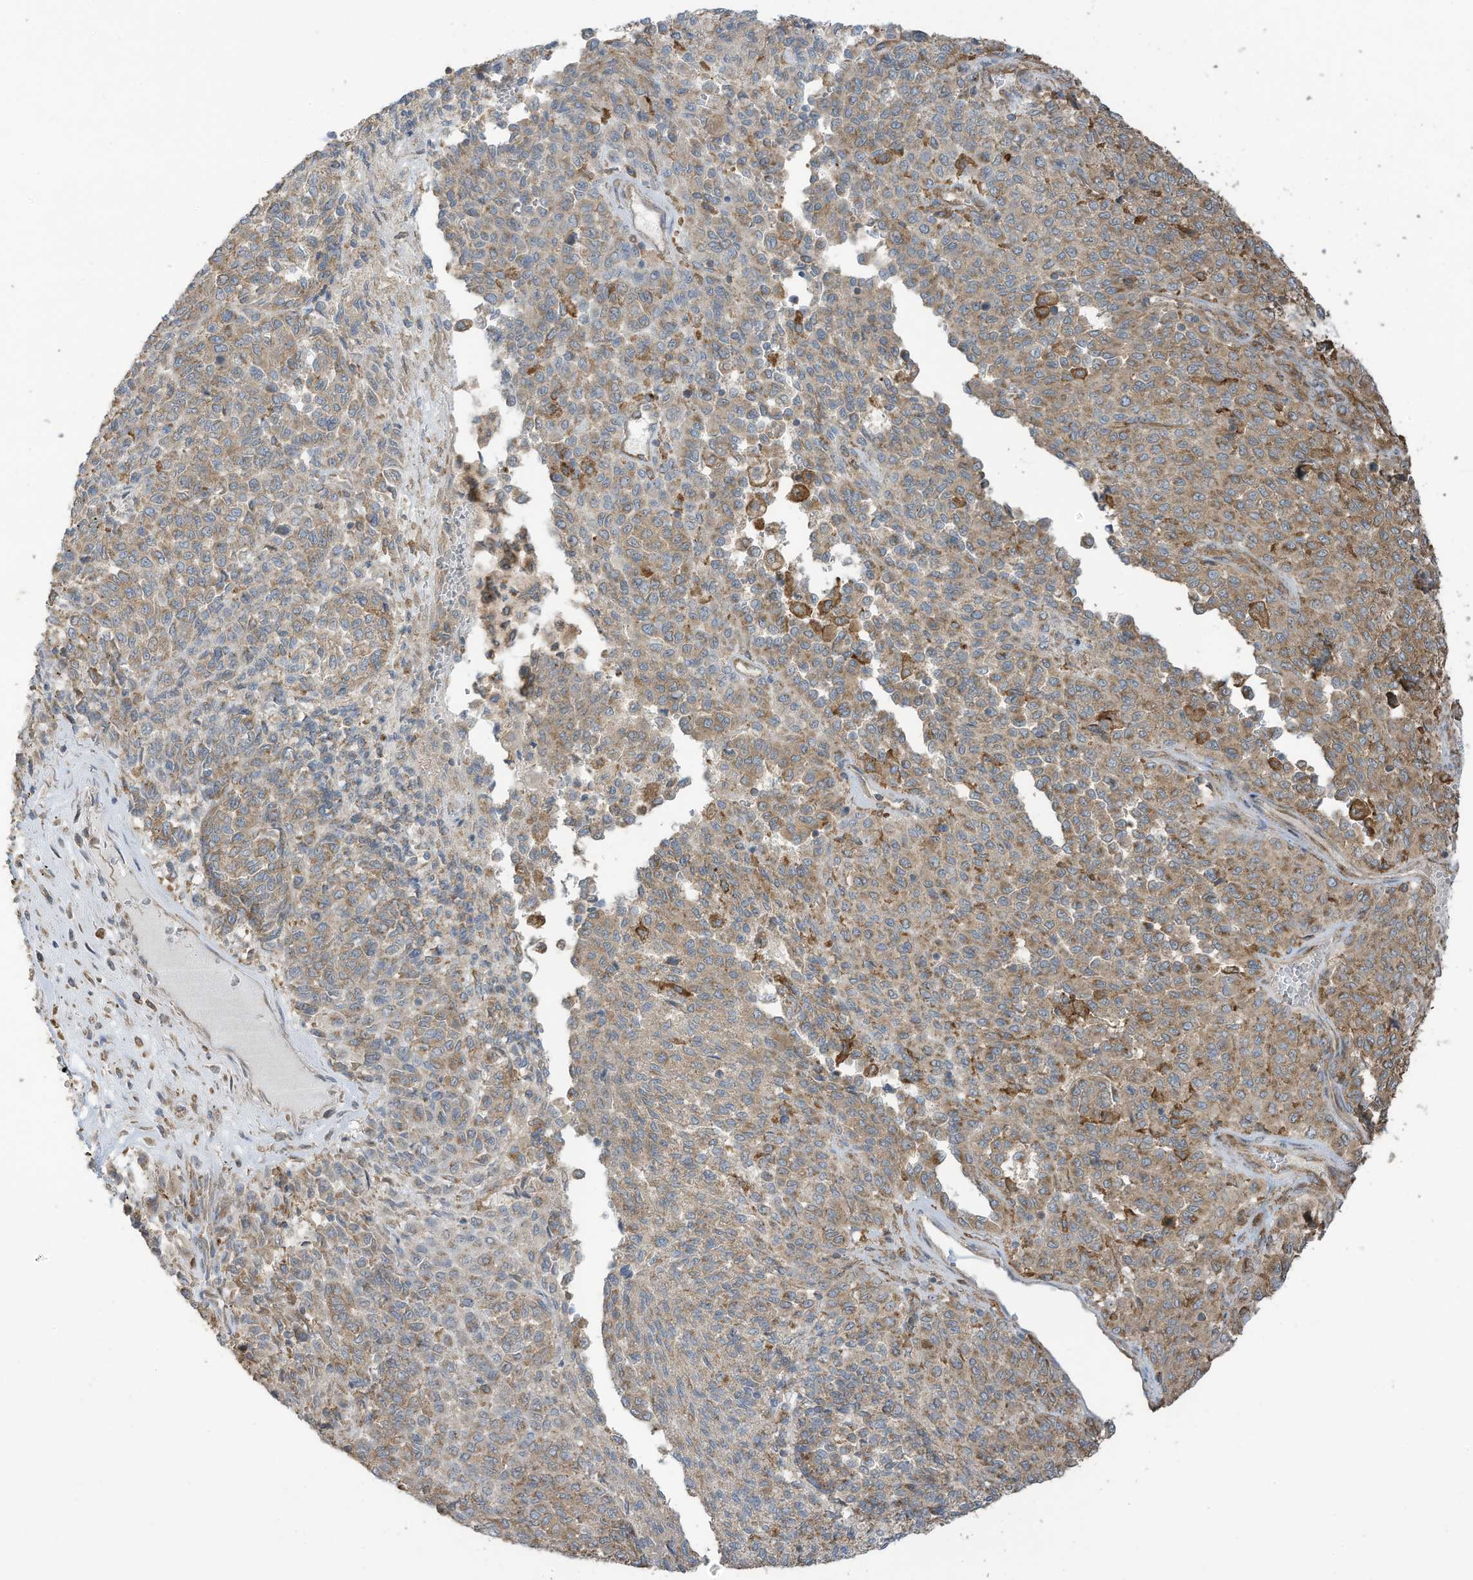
{"staining": {"intensity": "moderate", "quantity": "25%-75%", "location": "cytoplasmic/membranous"}, "tissue": "melanoma", "cell_type": "Tumor cells", "image_type": "cancer", "snomed": [{"axis": "morphology", "description": "Malignant melanoma, Metastatic site"}, {"axis": "topography", "description": "Pancreas"}], "caption": "Protein staining by IHC displays moderate cytoplasmic/membranous expression in about 25%-75% of tumor cells in malignant melanoma (metastatic site). (DAB (3,3'-diaminobenzidine) IHC, brown staining for protein, blue staining for nuclei).", "gene": "CGAS", "patient": {"sex": "female", "age": 30}}